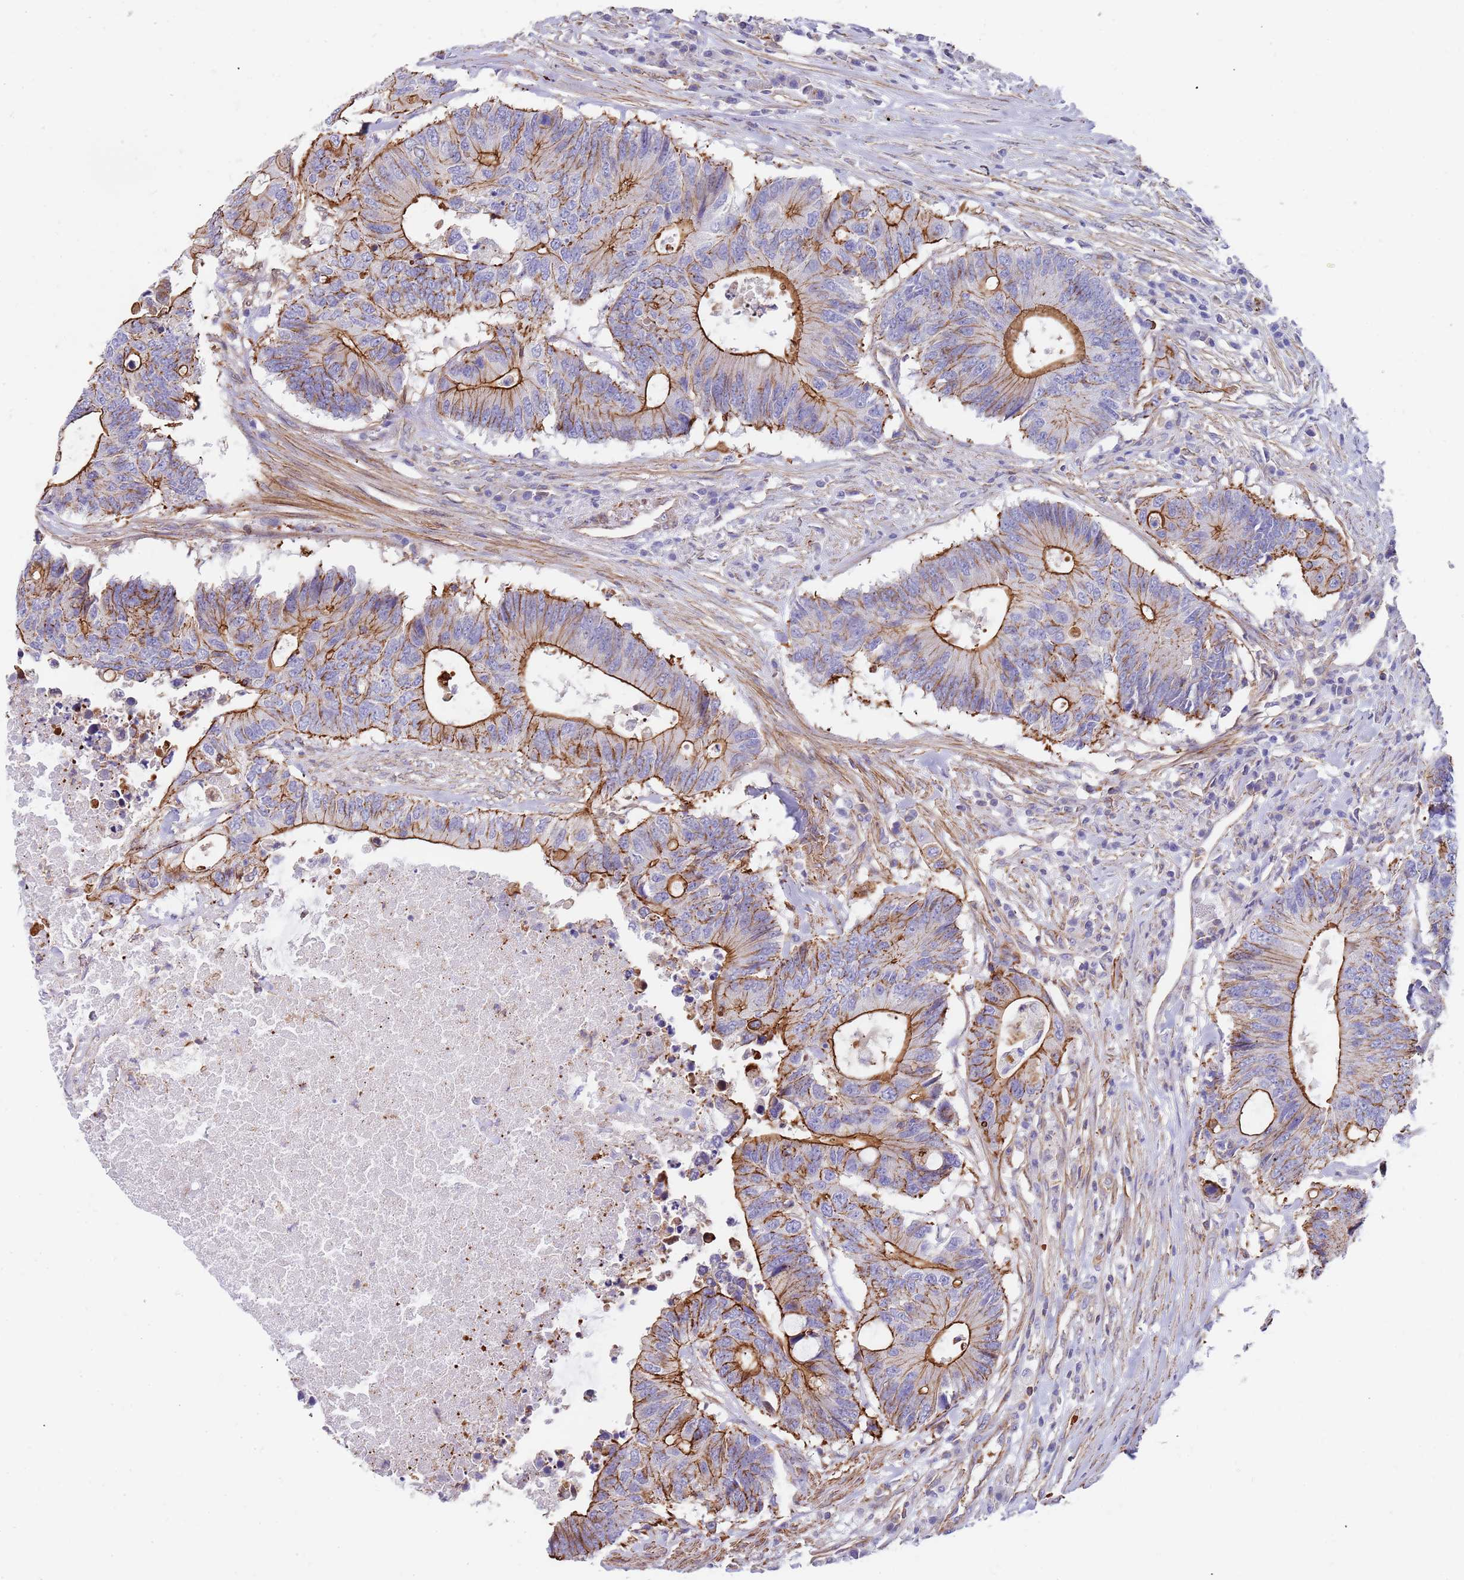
{"staining": {"intensity": "strong", "quantity": "25%-75%", "location": "cytoplasmic/membranous"}, "tissue": "colorectal cancer", "cell_type": "Tumor cells", "image_type": "cancer", "snomed": [{"axis": "morphology", "description": "Adenocarcinoma, NOS"}, {"axis": "topography", "description": "Colon"}], "caption": "Immunohistochemical staining of adenocarcinoma (colorectal) shows high levels of strong cytoplasmic/membranous protein expression in about 25%-75% of tumor cells.", "gene": "GFRAL", "patient": {"sex": "male", "age": 71}}